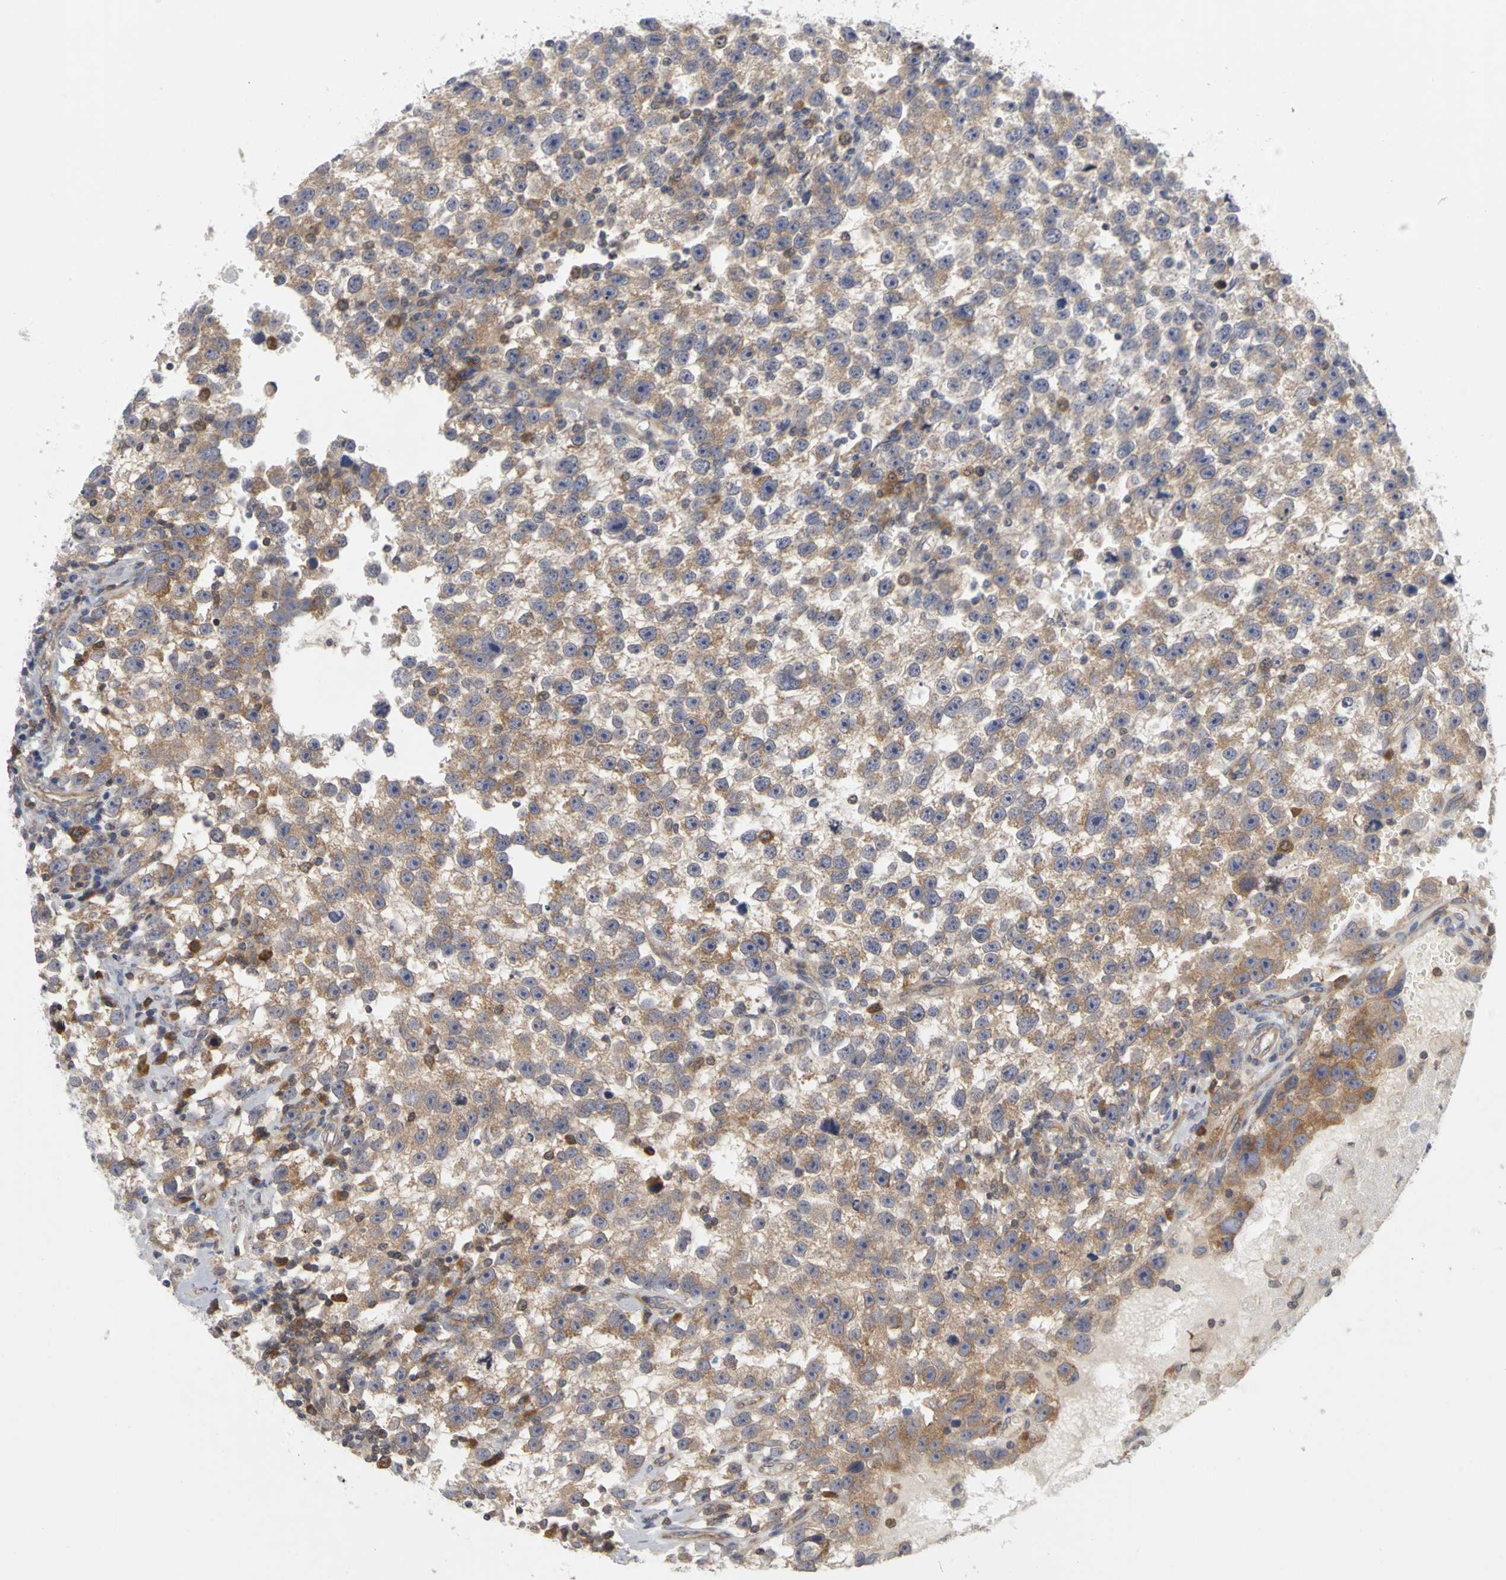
{"staining": {"intensity": "weak", "quantity": ">75%", "location": "cytoplasmic/membranous"}, "tissue": "testis cancer", "cell_type": "Tumor cells", "image_type": "cancer", "snomed": [{"axis": "morphology", "description": "Seminoma, NOS"}, {"axis": "topography", "description": "Testis"}], "caption": "Seminoma (testis) tissue displays weak cytoplasmic/membranous expression in approximately >75% of tumor cells", "gene": "IRAK1", "patient": {"sex": "male", "age": 33}}